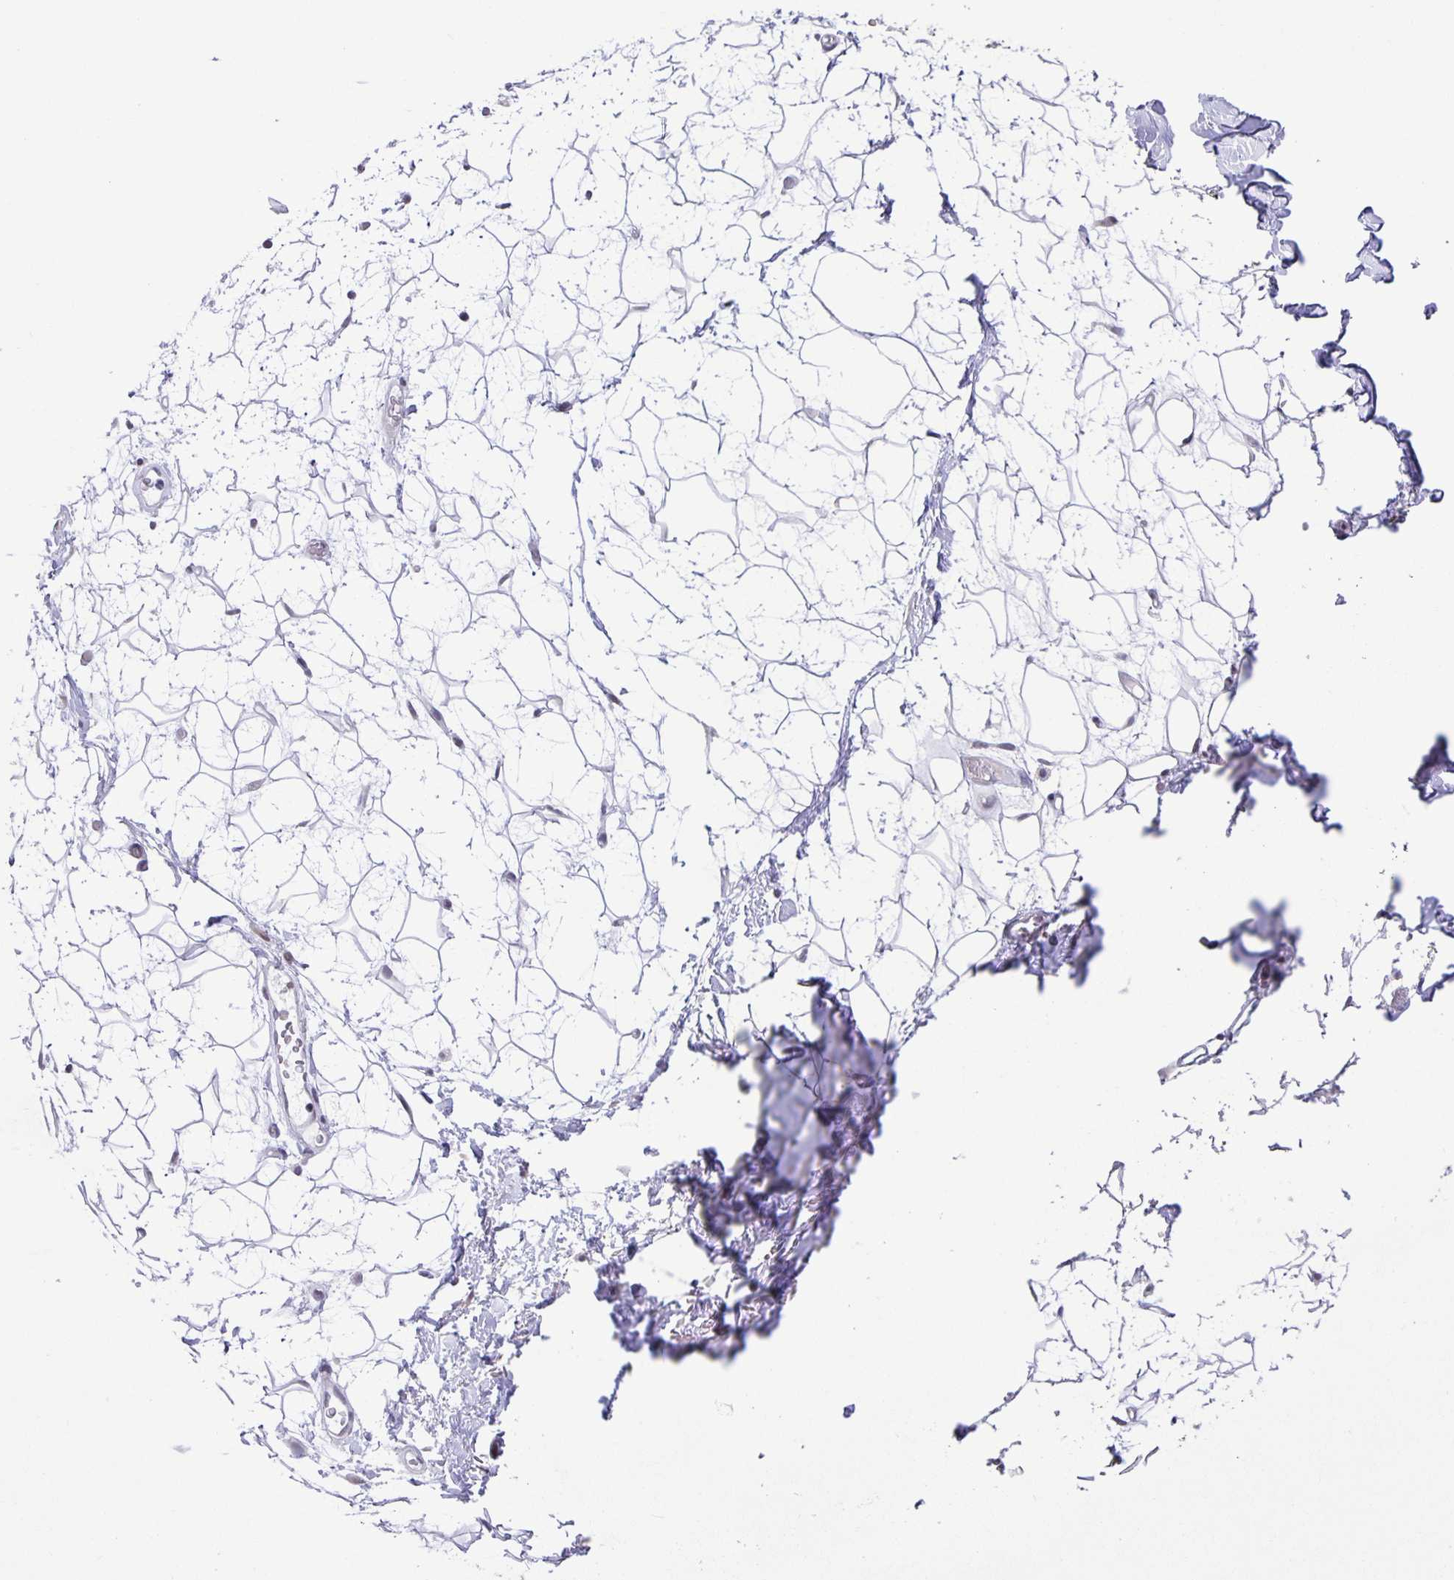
{"staining": {"intensity": "negative", "quantity": "none", "location": "none"}, "tissue": "adipose tissue", "cell_type": "Adipocytes", "image_type": "normal", "snomed": [{"axis": "morphology", "description": "Normal tissue, NOS"}, {"axis": "topography", "description": "Anal"}, {"axis": "topography", "description": "Peripheral nerve tissue"}], "caption": "Protein analysis of benign adipose tissue displays no significant positivity in adipocytes.", "gene": "PHRF1", "patient": {"sex": "male", "age": 78}}